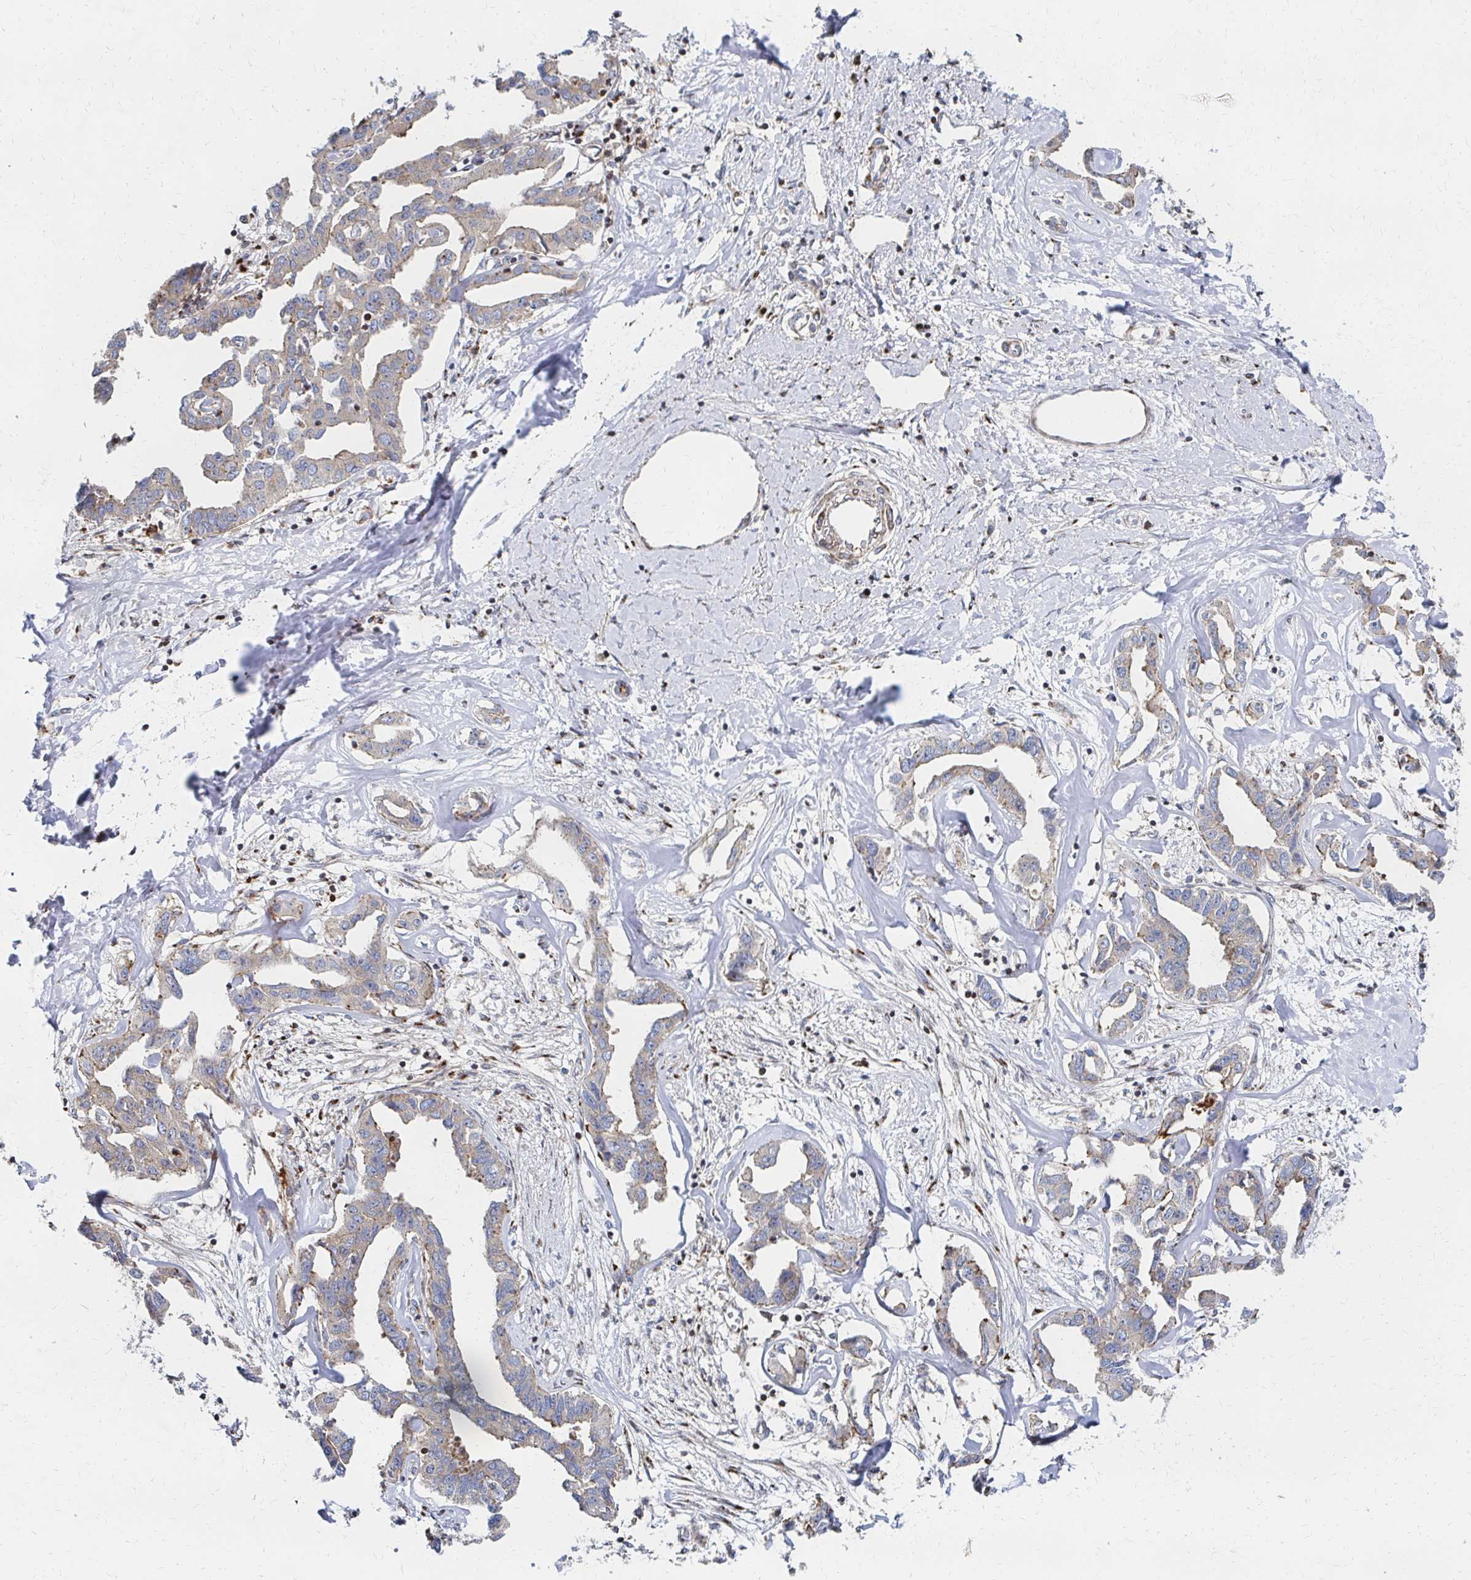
{"staining": {"intensity": "weak", "quantity": "<25%", "location": "cytoplasmic/membranous"}, "tissue": "liver cancer", "cell_type": "Tumor cells", "image_type": "cancer", "snomed": [{"axis": "morphology", "description": "Cholangiocarcinoma"}, {"axis": "topography", "description": "Liver"}], "caption": "High magnification brightfield microscopy of liver cancer stained with DAB (brown) and counterstained with hematoxylin (blue): tumor cells show no significant positivity. The staining was performed using DAB to visualize the protein expression in brown, while the nuclei were stained in blue with hematoxylin (Magnification: 20x).", "gene": "MAN1A1", "patient": {"sex": "male", "age": 59}}